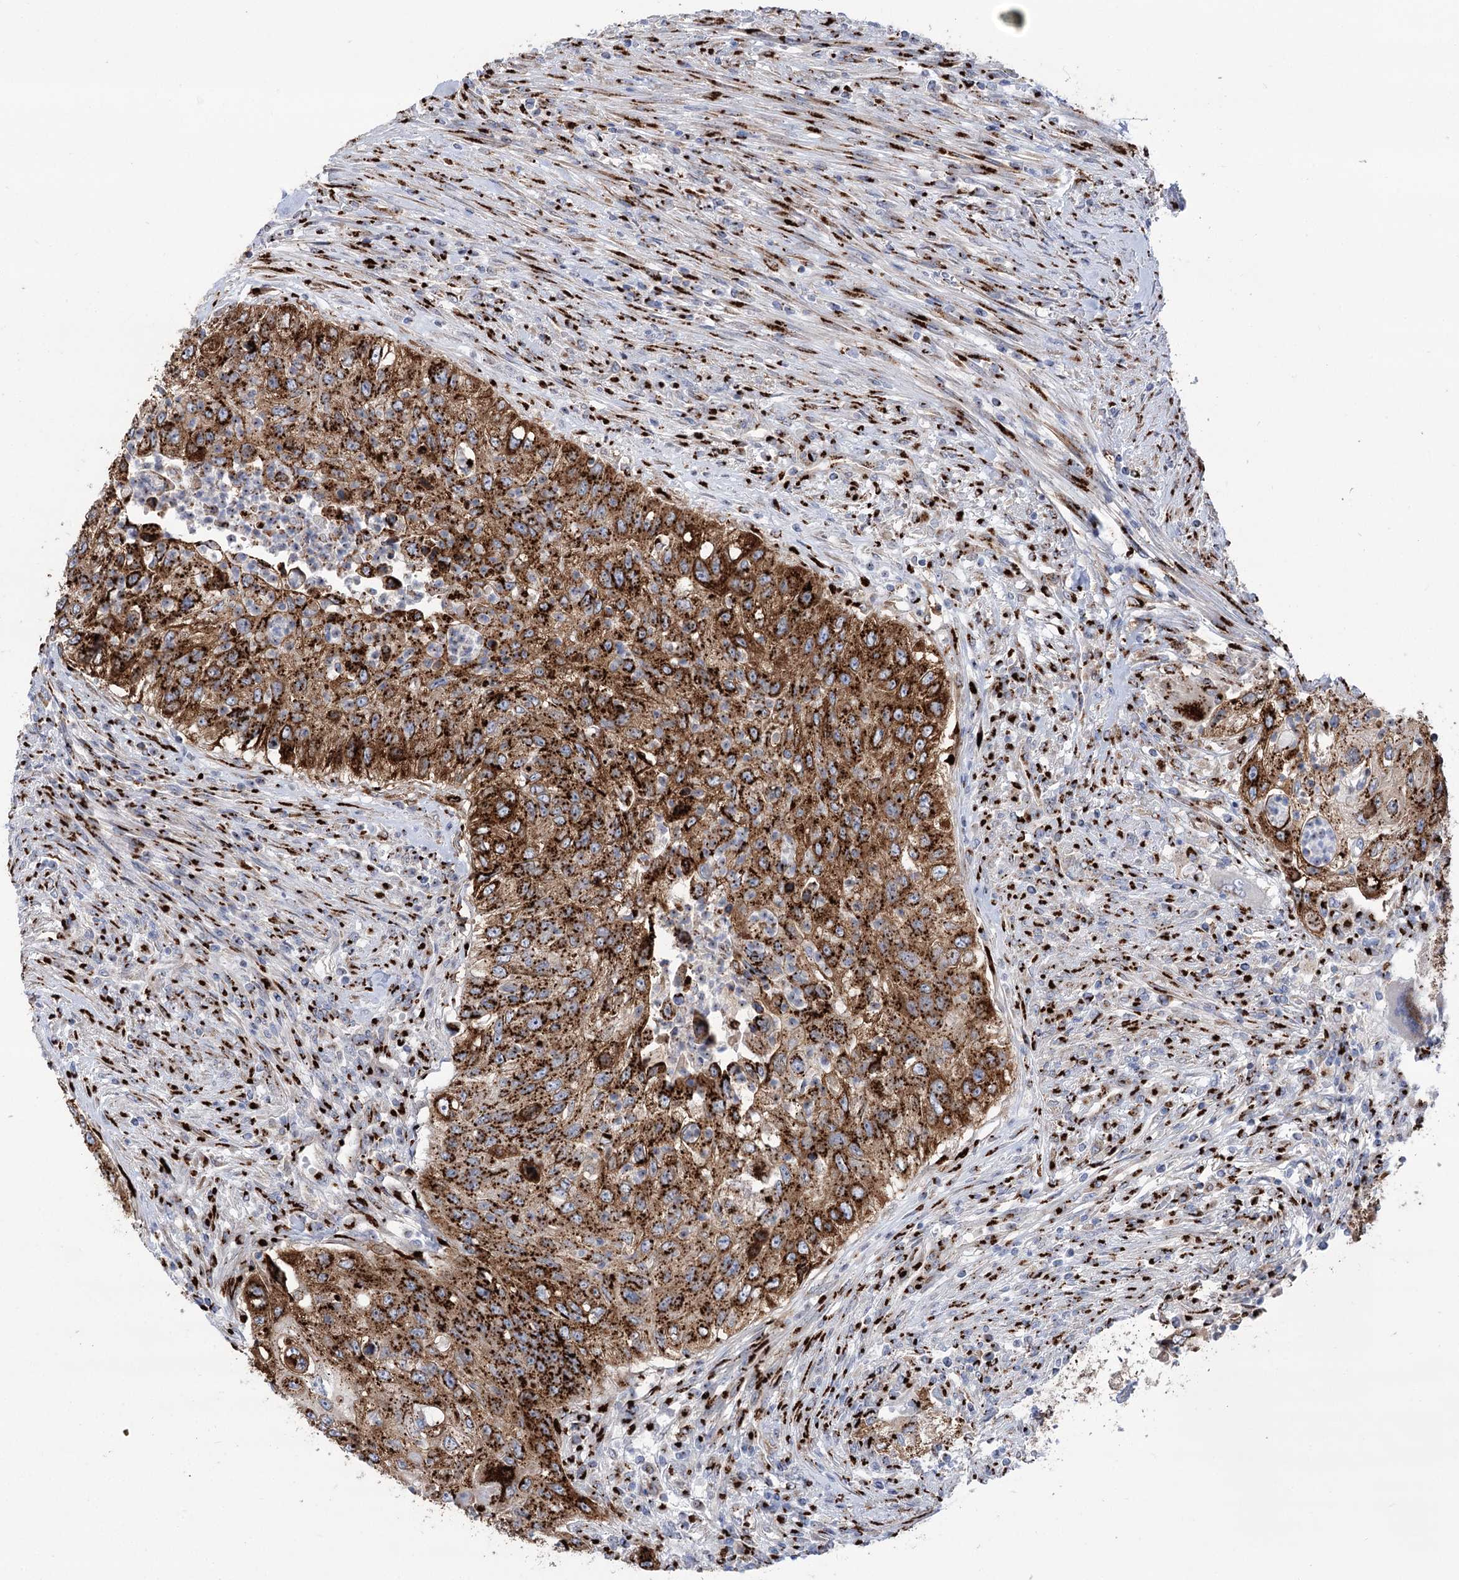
{"staining": {"intensity": "strong", "quantity": ">75%", "location": "cytoplasmic/membranous"}, "tissue": "urothelial cancer", "cell_type": "Tumor cells", "image_type": "cancer", "snomed": [{"axis": "morphology", "description": "Urothelial carcinoma, High grade"}, {"axis": "topography", "description": "Urinary bladder"}], "caption": "There is high levels of strong cytoplasmic/membranous staining in tumor cells of urothelial cancer, as demonstrated by immunohistochemical staining (brown color).", "gene": "TMEM165", "patient": {"sex": "female", "age": 60}}